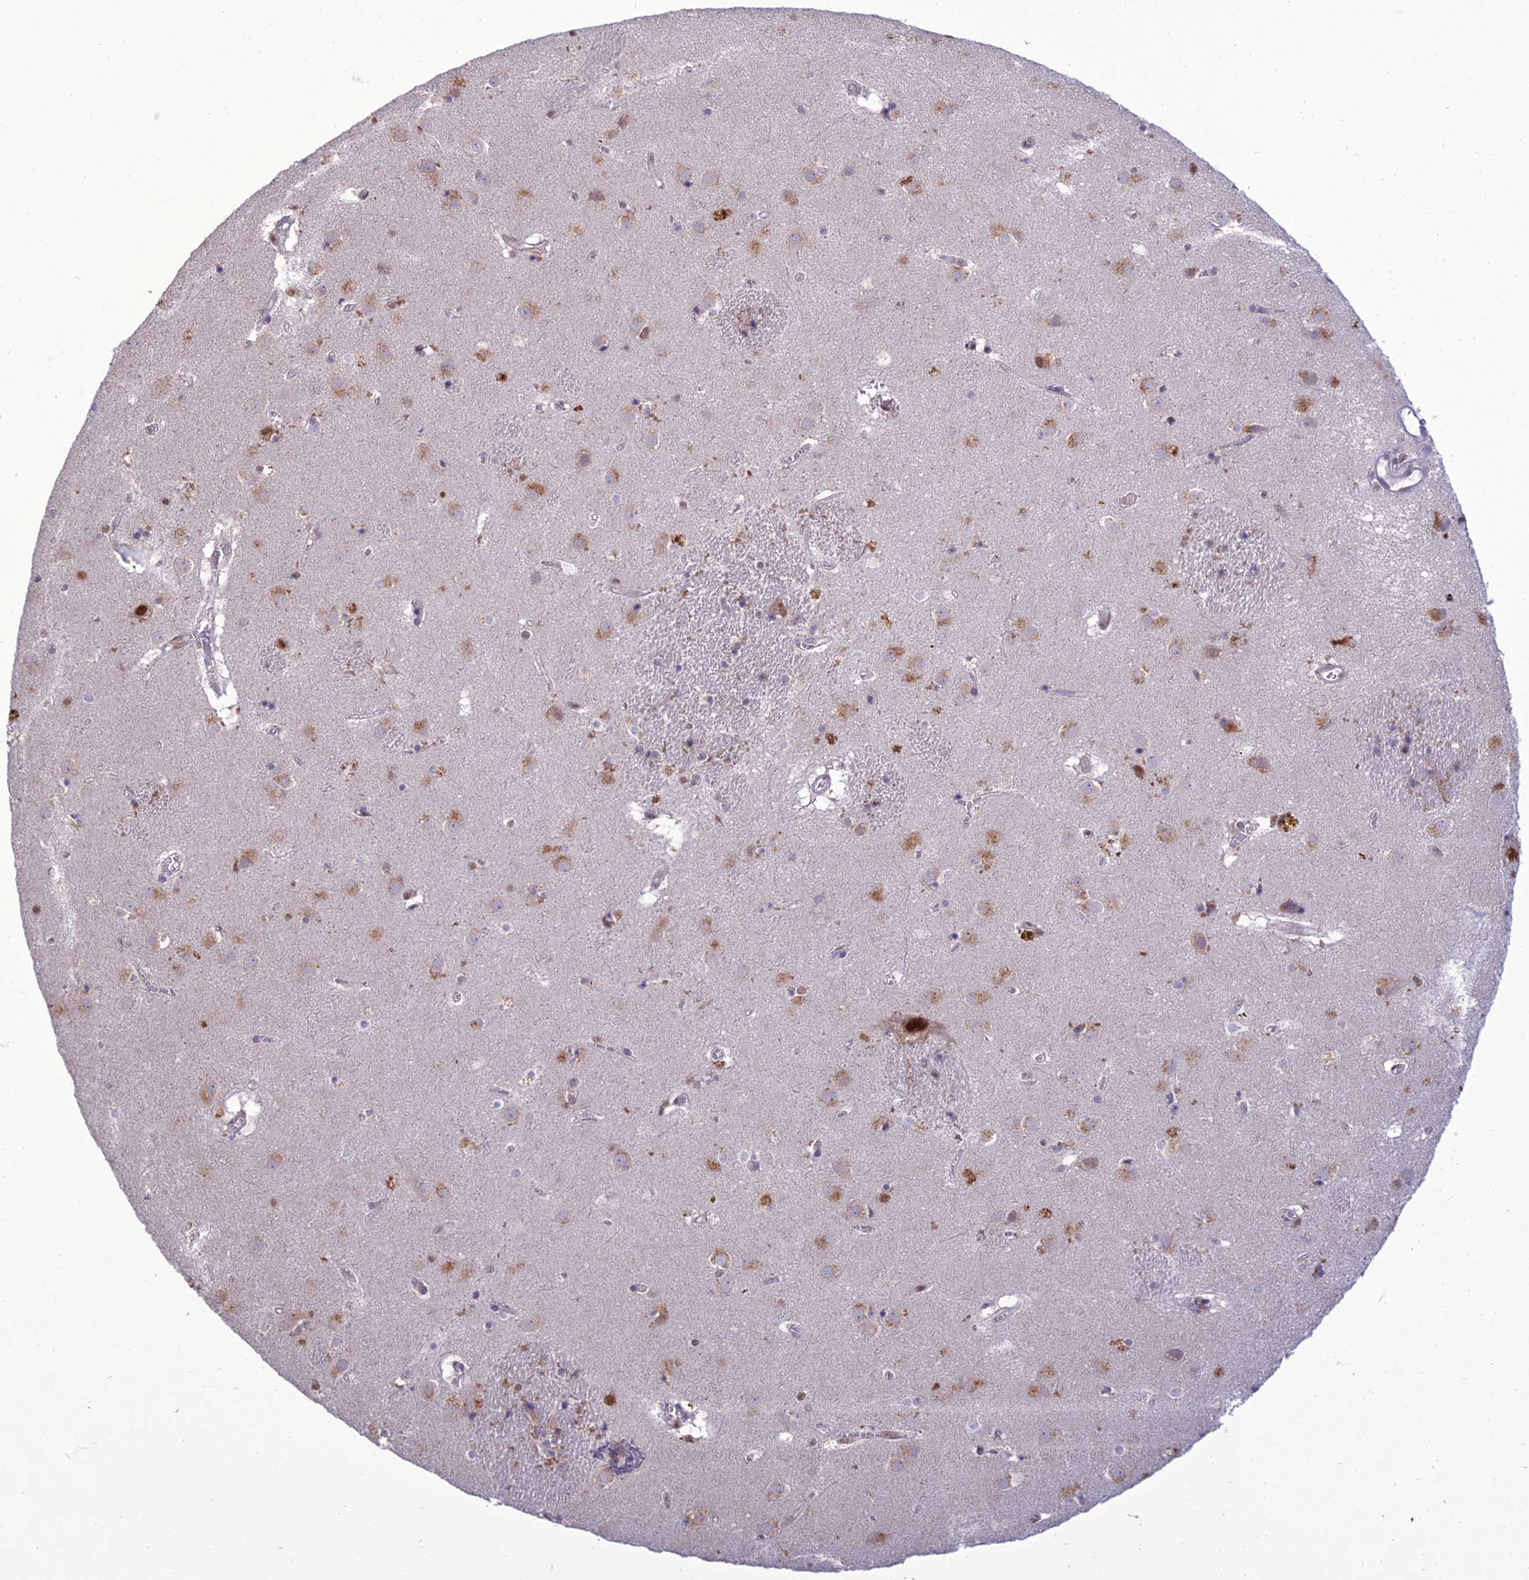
{"staining": {"intensity": "negative", "quantity": "none", "location": "none"}, "tissue": "caudate", "cell_type": "Glial cells", "image_type": "normal", "snomed": [{"axis": "morphology", "description": "Normal tissue, NOS"}, {"axis": "topography", "description": "Lateral ventricle wall"}], "caption": "Micrograph shows no significant protein positivity in glial cells of normal caudate.", "gene": "RANBP3", "patient": {"sex": "male", "age": 70}}